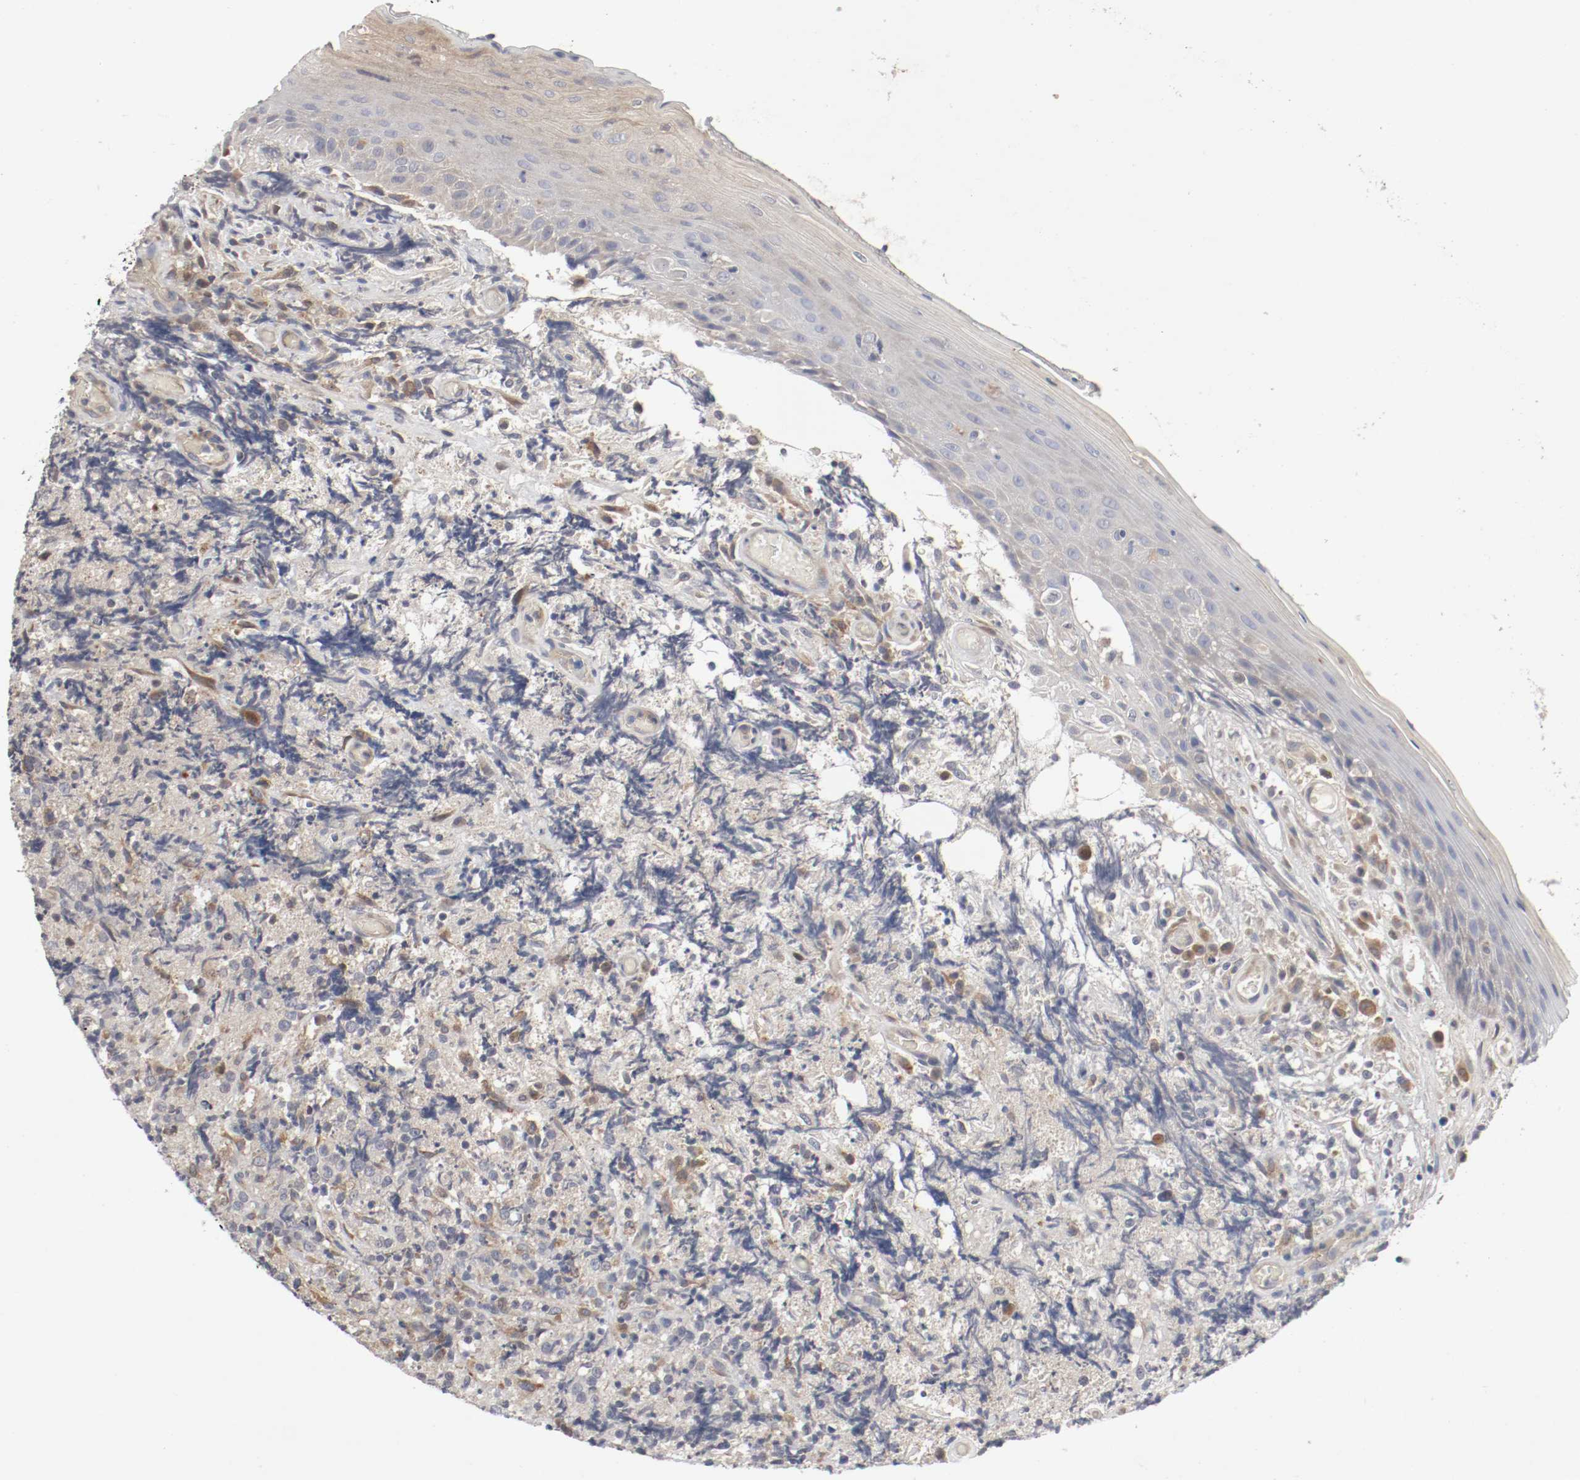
{"staining": {"intensity": "weak", "quantity": "25%-75%", "location": "cytoplasmic/membranous"}, "tissue": "lymphoma", "cell_type": "Tumor cells", "image_type": "cancer", "snomed": [{"axis": "morphology", "description": "Malignant lymphoma, non-Hodgkin's type, High grade"}, {"axis": "topography", "description": "Tonsil"}], "caption": "The immunohistochemical stain labels weak cytoplasmic/membranous positivity in tumor cells of lymphoma tissue.", "gene": "REN", "patient": {"sex": "female", "age": 36}}